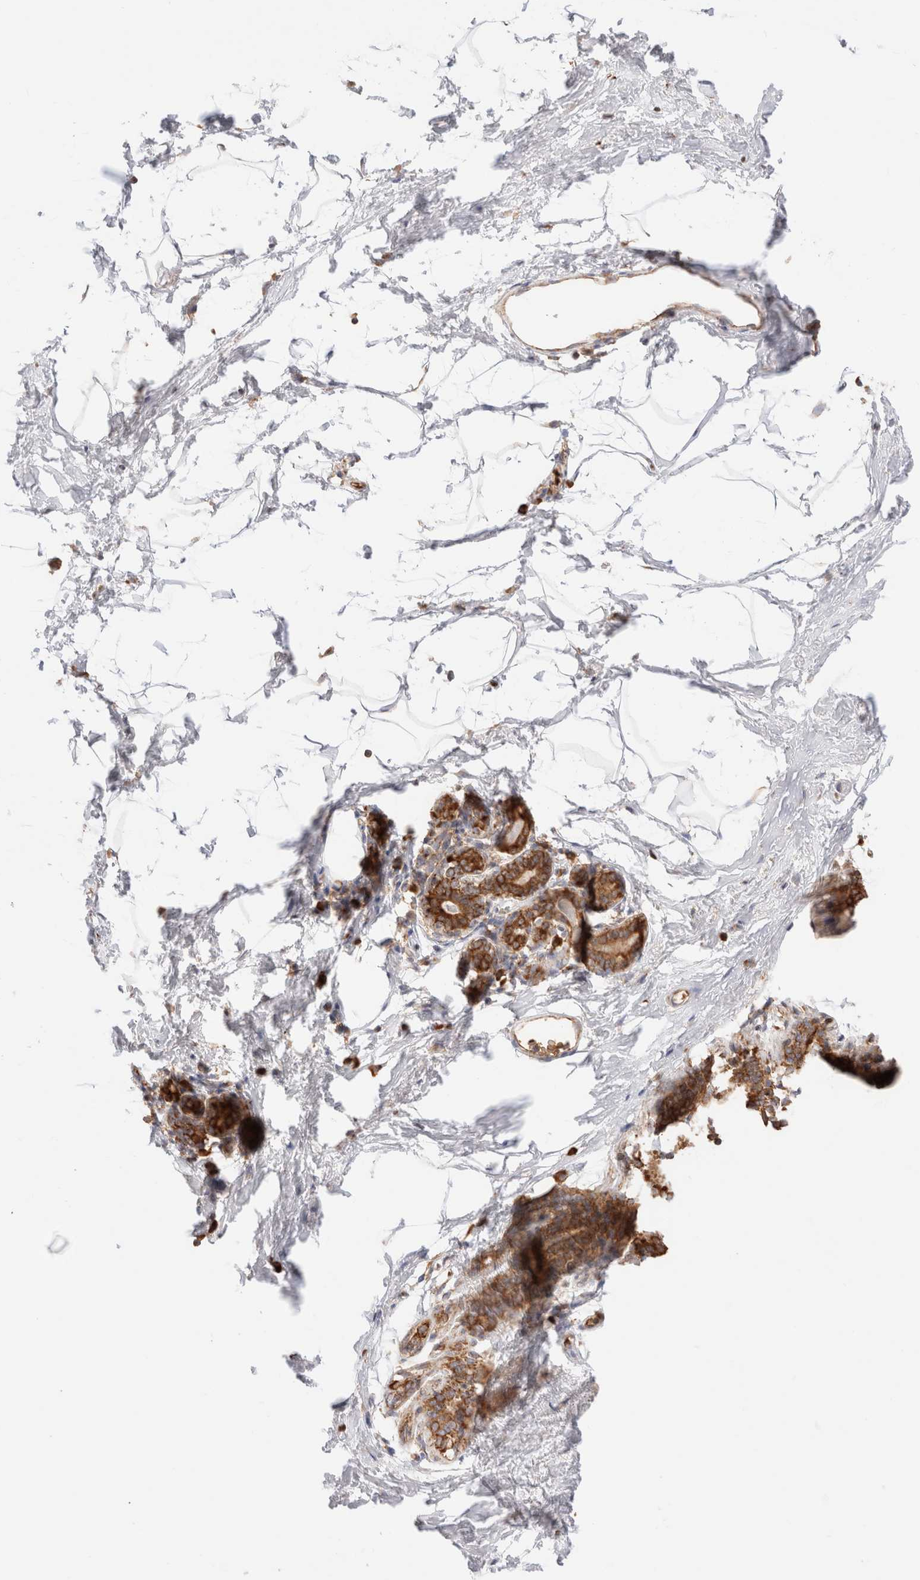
{"staining": {"intensity": "negative", "quantity": "none", "location": "none"}, "tissue": "breast", "cell_type": "Adipocytes", "image_type": "normal", "snomed": [{"axis": "morphology", "description": "Normal tissue, NOS"}, {"axis": "topography", "description": "Breast"}], "caption": "IHC micrograph of benign breast: breast stained with DAB (3,3'-diaminobenzidine) displays no significant protein expression in adipocytes. (Brightfield microscopy of DAB IHC at high magnification).", "gene": "UTS2B", "patient": {"sex": "female", "age": 62}}